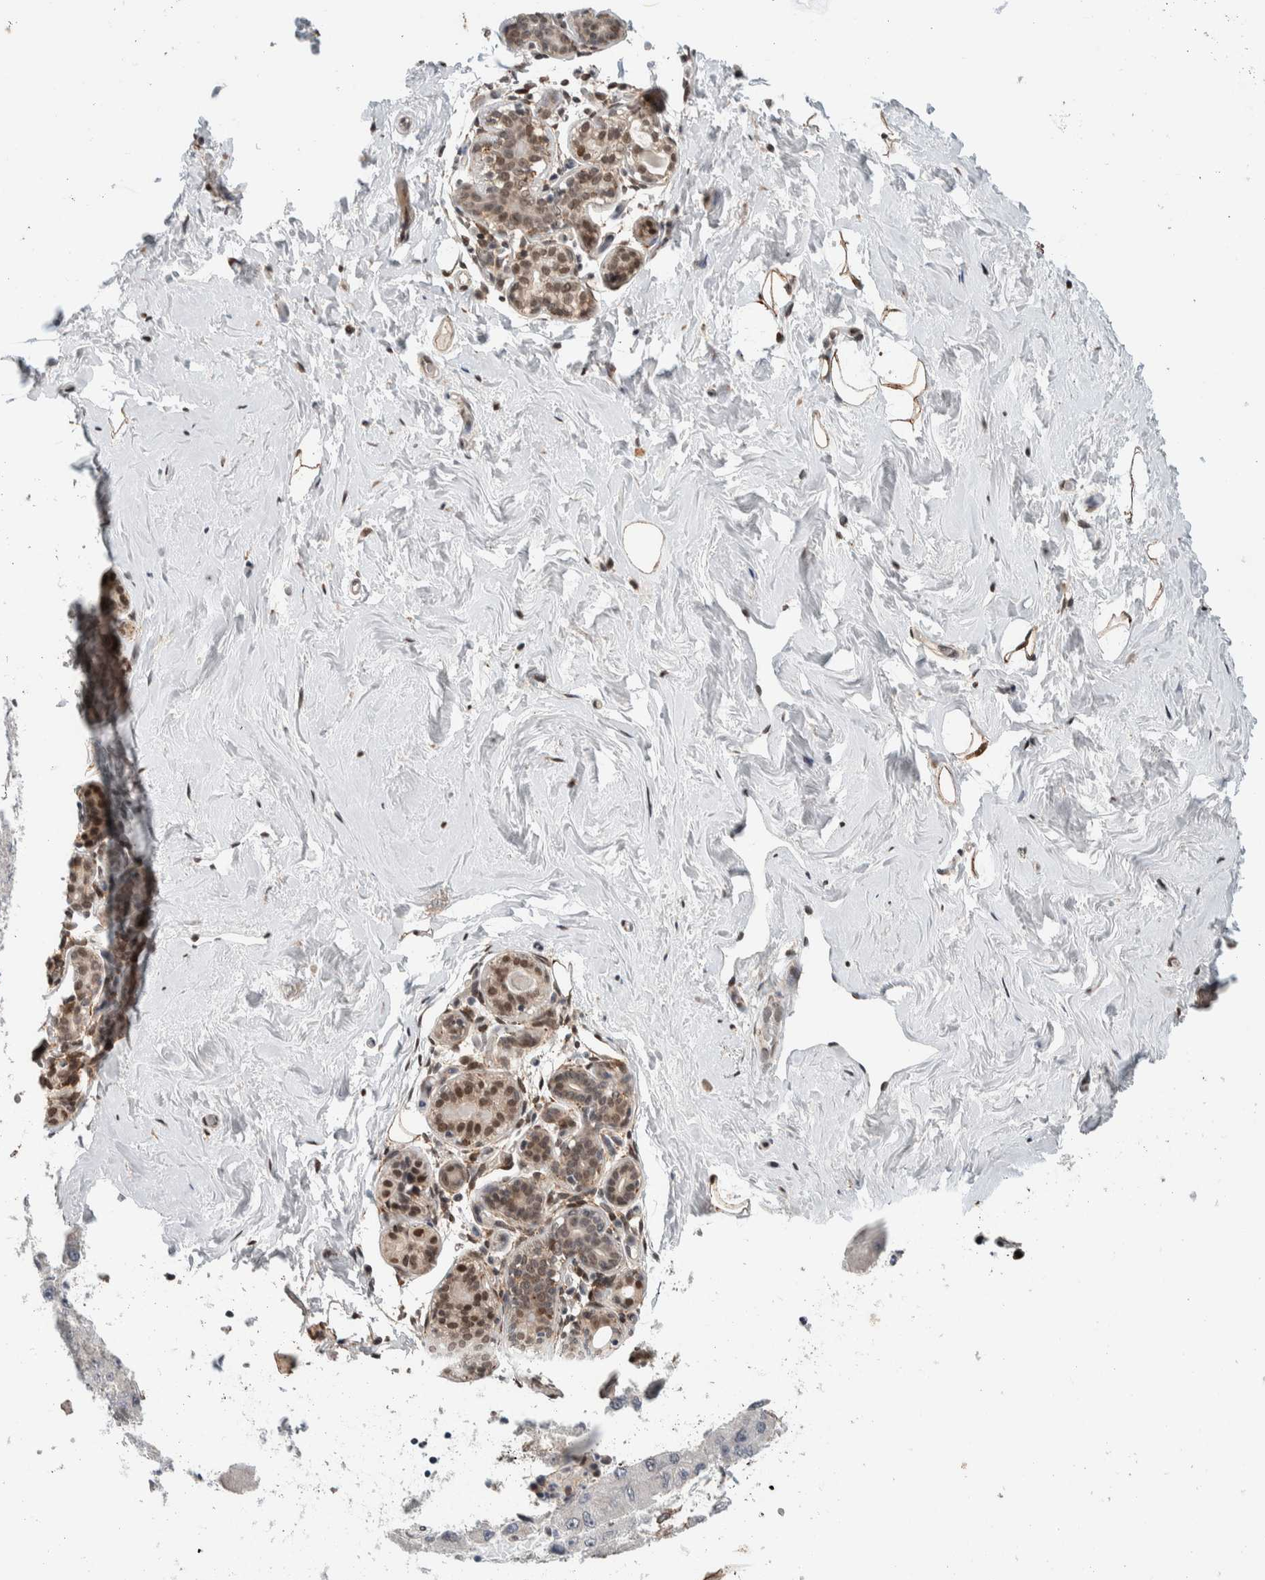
{"staining": {"intensity": "moderate", "quantity": ">75%", "location": "cytoplasmic/membranous,nuclear"}, "tissue": "breast", "cell_type": "Adipocytes", "image_type": "normal", "snomed": [{"axis": "morphology", "description": "Normal tissue, NOS"}, {"axis": "topography", "description": "Breast"}], "caption": "This micrograph displays immunohistochemistry (IHC) staining of unremarkable human breast, with medium moderate cytoplasmic/membranous,nuclear staining in about >75% of adipocytes.", "gene": "TNRC18", "patient": {"sex": "female", "age": 75}}